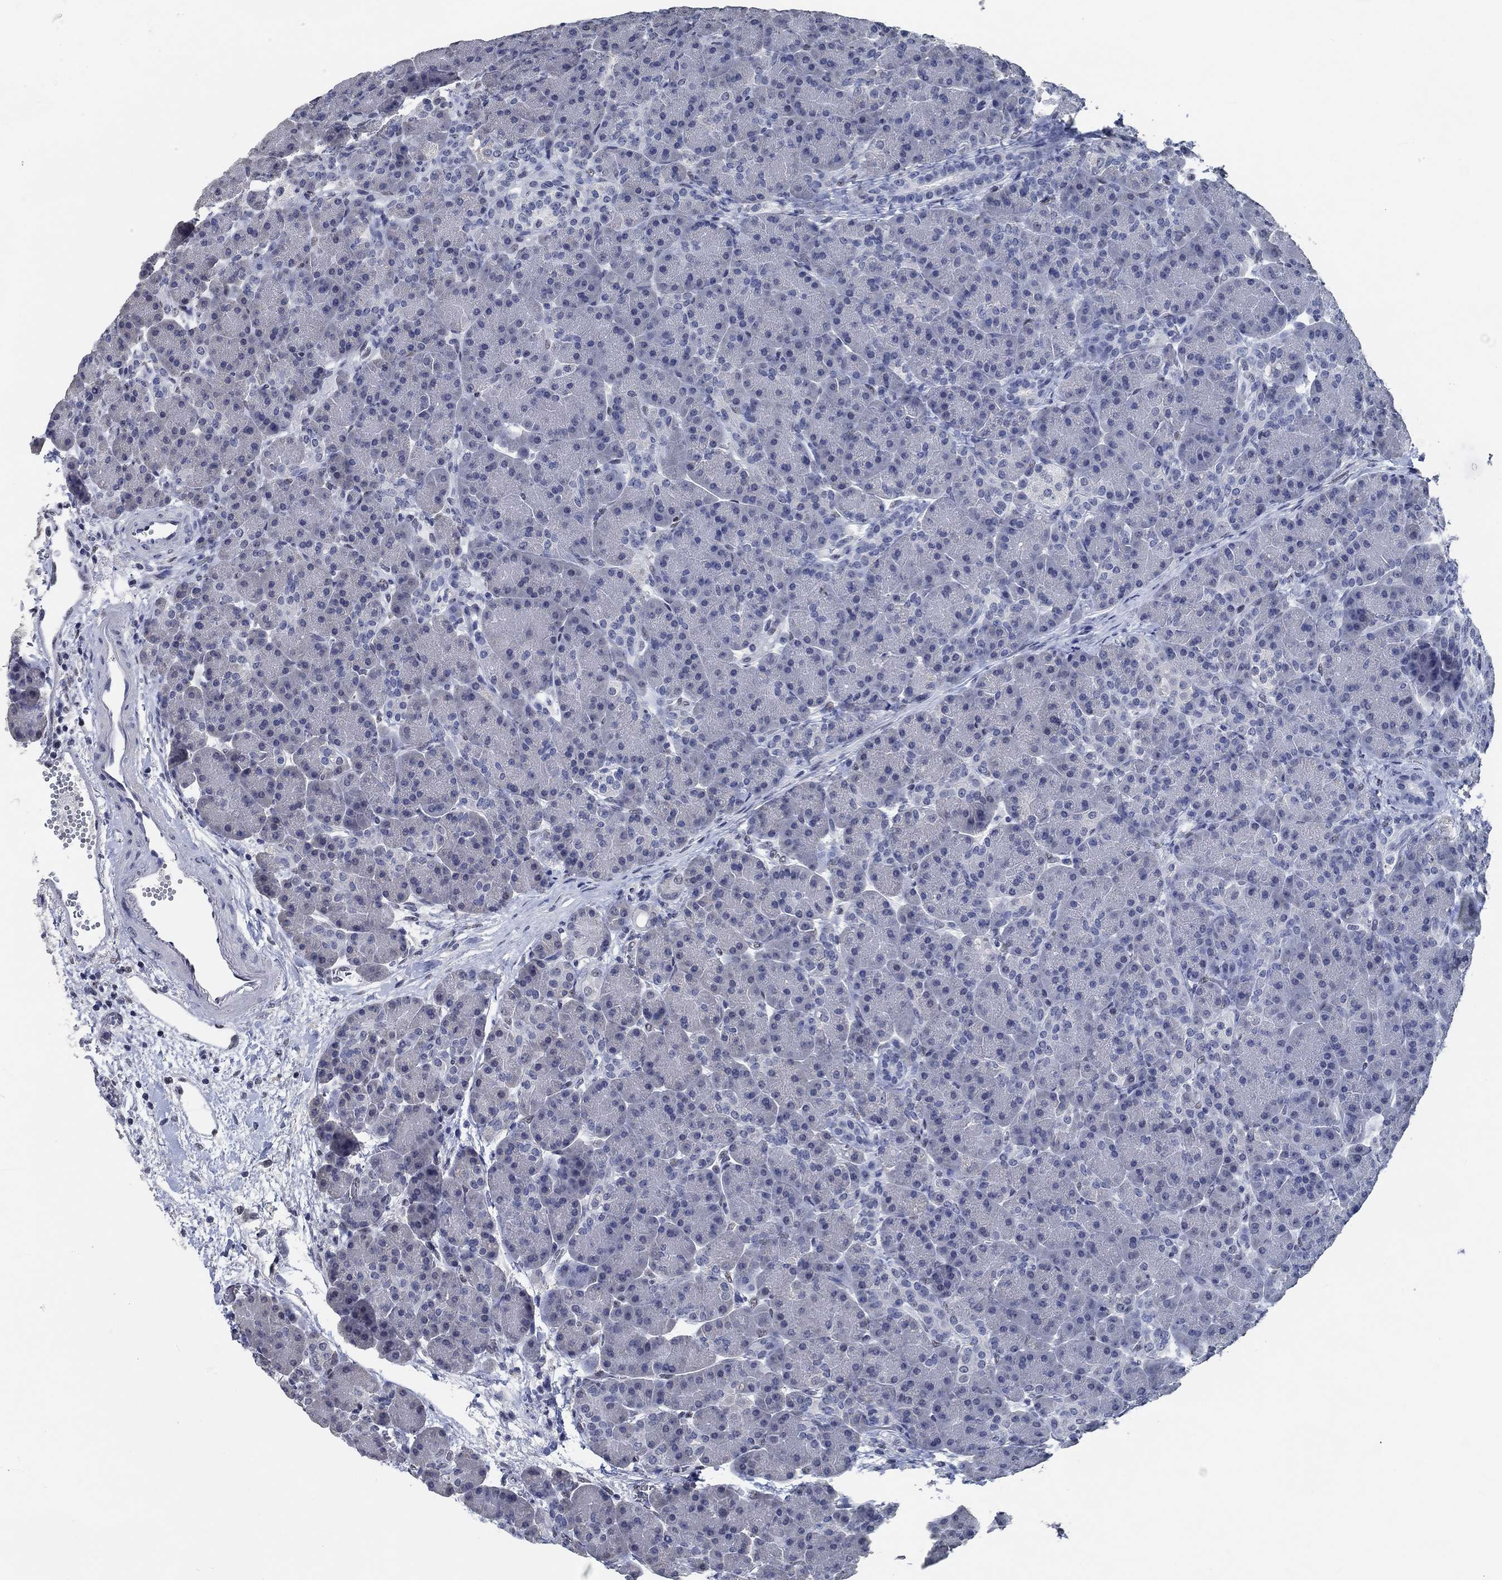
{"staining": {"intensity": "negative", "quantity": "none", "location": "none"}, "tissue": "pancreas", "cell_type": "Exocrine glandular cells", "image_type": "normal", "snomed": [{"axis": "morphology", "description": "Normal tissue, NOS"}, {"axis": "topography", "description": "Pancreas"}], "caption": "Immunohistochemical staining of unremarkable pancreas displays no significant expression in exocrine glandular cells. The staining was performed using DAB (3,3'-diaminobenzidine) to visualize the protein expression in brown, while the nuclei were stained in blue with hematoxylin (Magnification: 20x).", "gene": "OBSCN", "patient": {"sex": "female", "age": 63}}